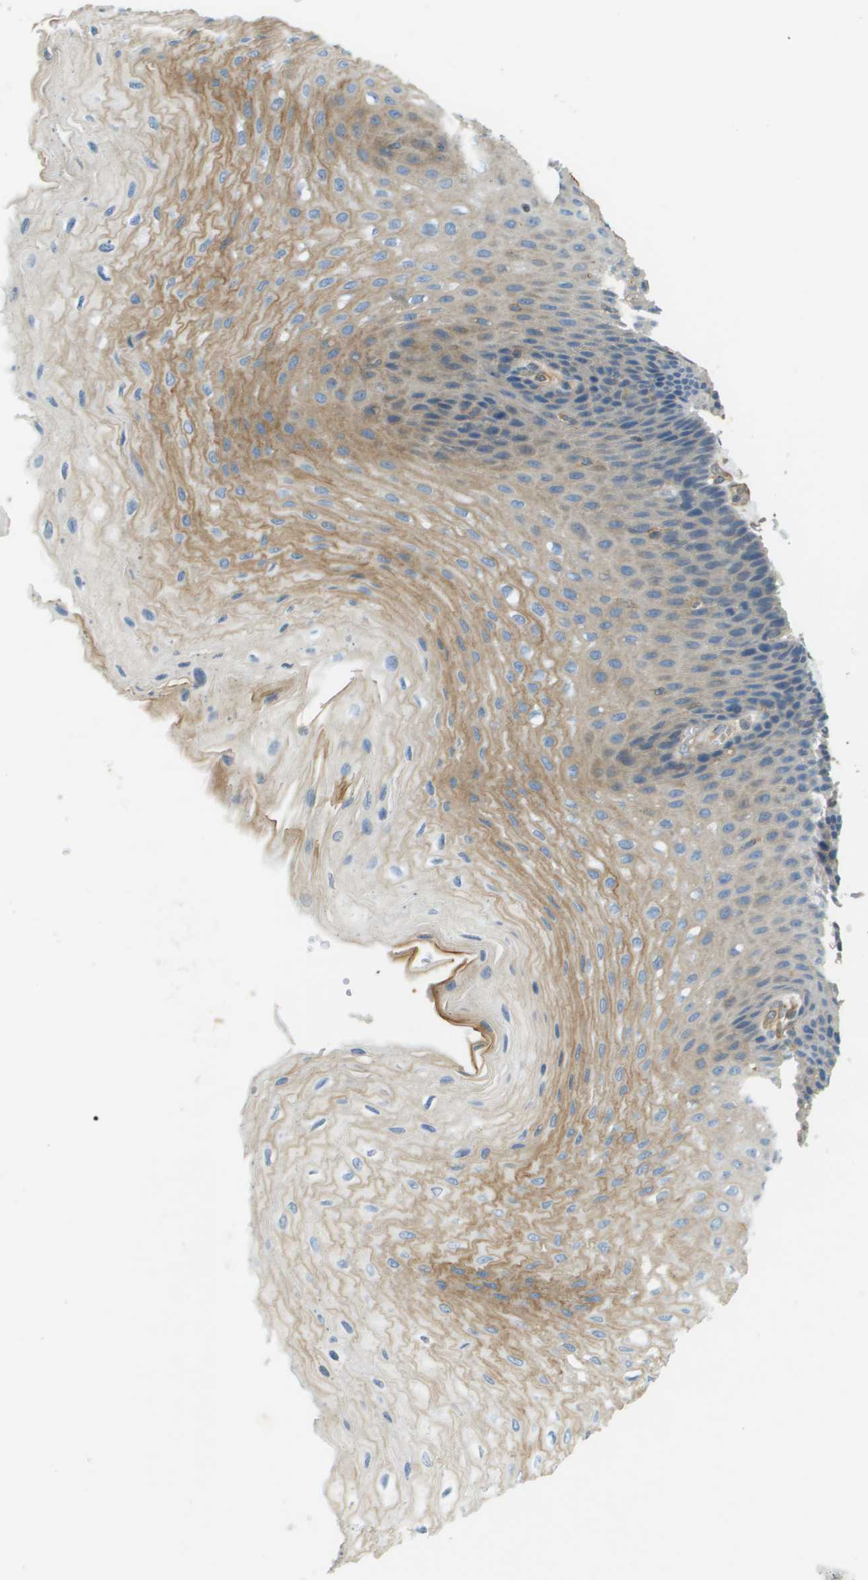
{"staining": {"intensity": "moderate", "quantity": "25%-75%", "location": "cytoplasmic/membranous"}, "tissue": "esophagus", "cell_type": "Squamous epithelial cells", "image_type": "normal", "snomed": [{"axis": "morphology", "description": "Normal tissue, NOS"}, {"axis": "topography", "description": "Esophagus"}], "caption": "Immunohistochemical staining of normal human esophagus displays 25%-75% levels of moderate cytoplasmic/membranous protein positivity in approximately 25%-75% of squamous epithelial cells.", "gene": "DNAJB11", "patient": {"sex": "female", "age": 72}}